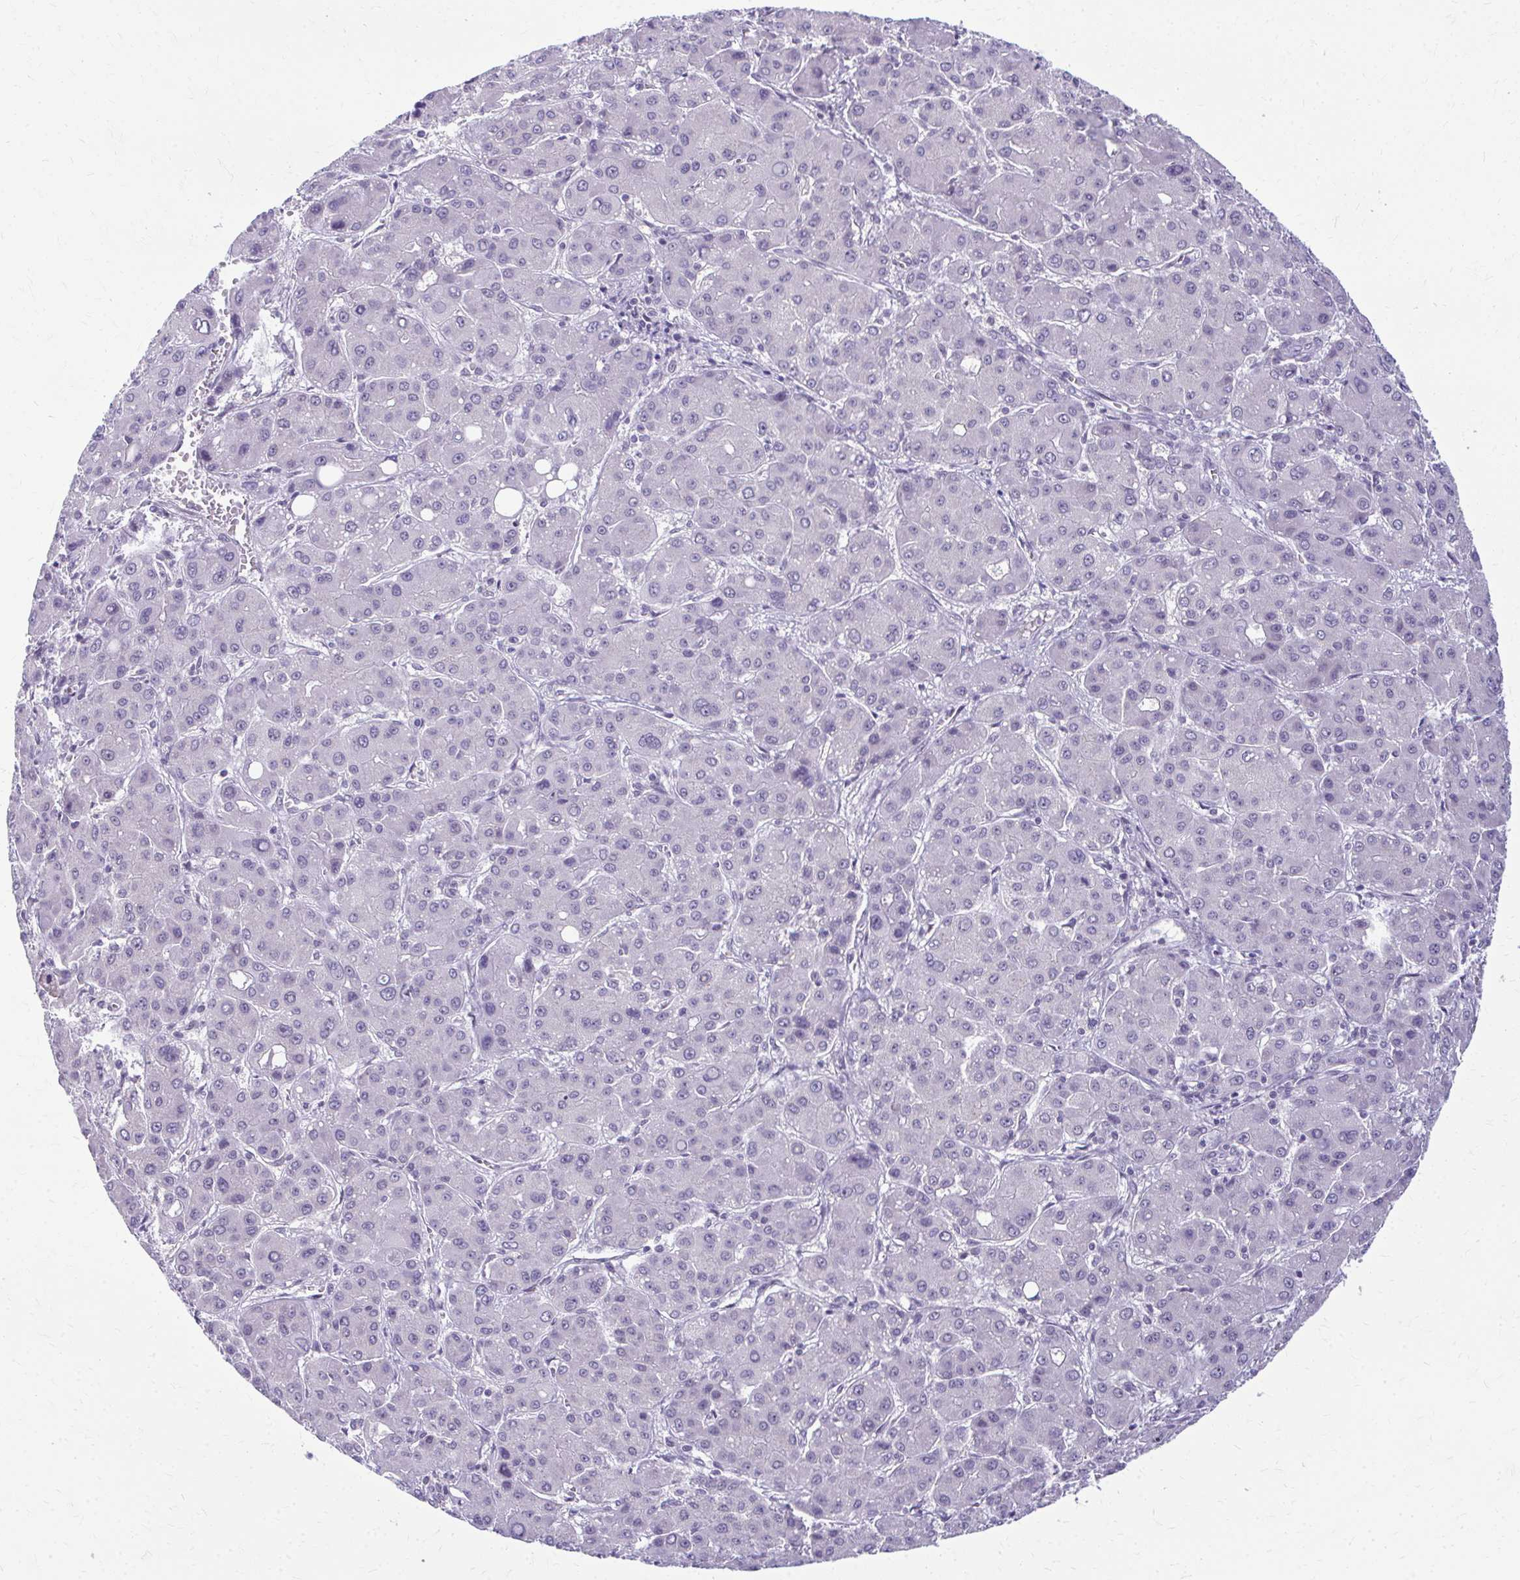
{"staining": {"intensity": "negative", "quantity": "none", "location": "none"}, "tissue": "liver cancer", "cell_type": "Tumor cells", "image_type": "cancer", "snomed": [{"axis": "morphology", "description": "Carcinoma, Hepatocellular, NOS"}, {"axis": "topography", "description": "Liver"}], "caption": "This is an immunohistochemistry micrograph of human liver cancer (hepatocellular carcinoma). There is no expression in tumor cells.", "gene": "MAF1", "patient": {"sex": "male", "age": 55}}